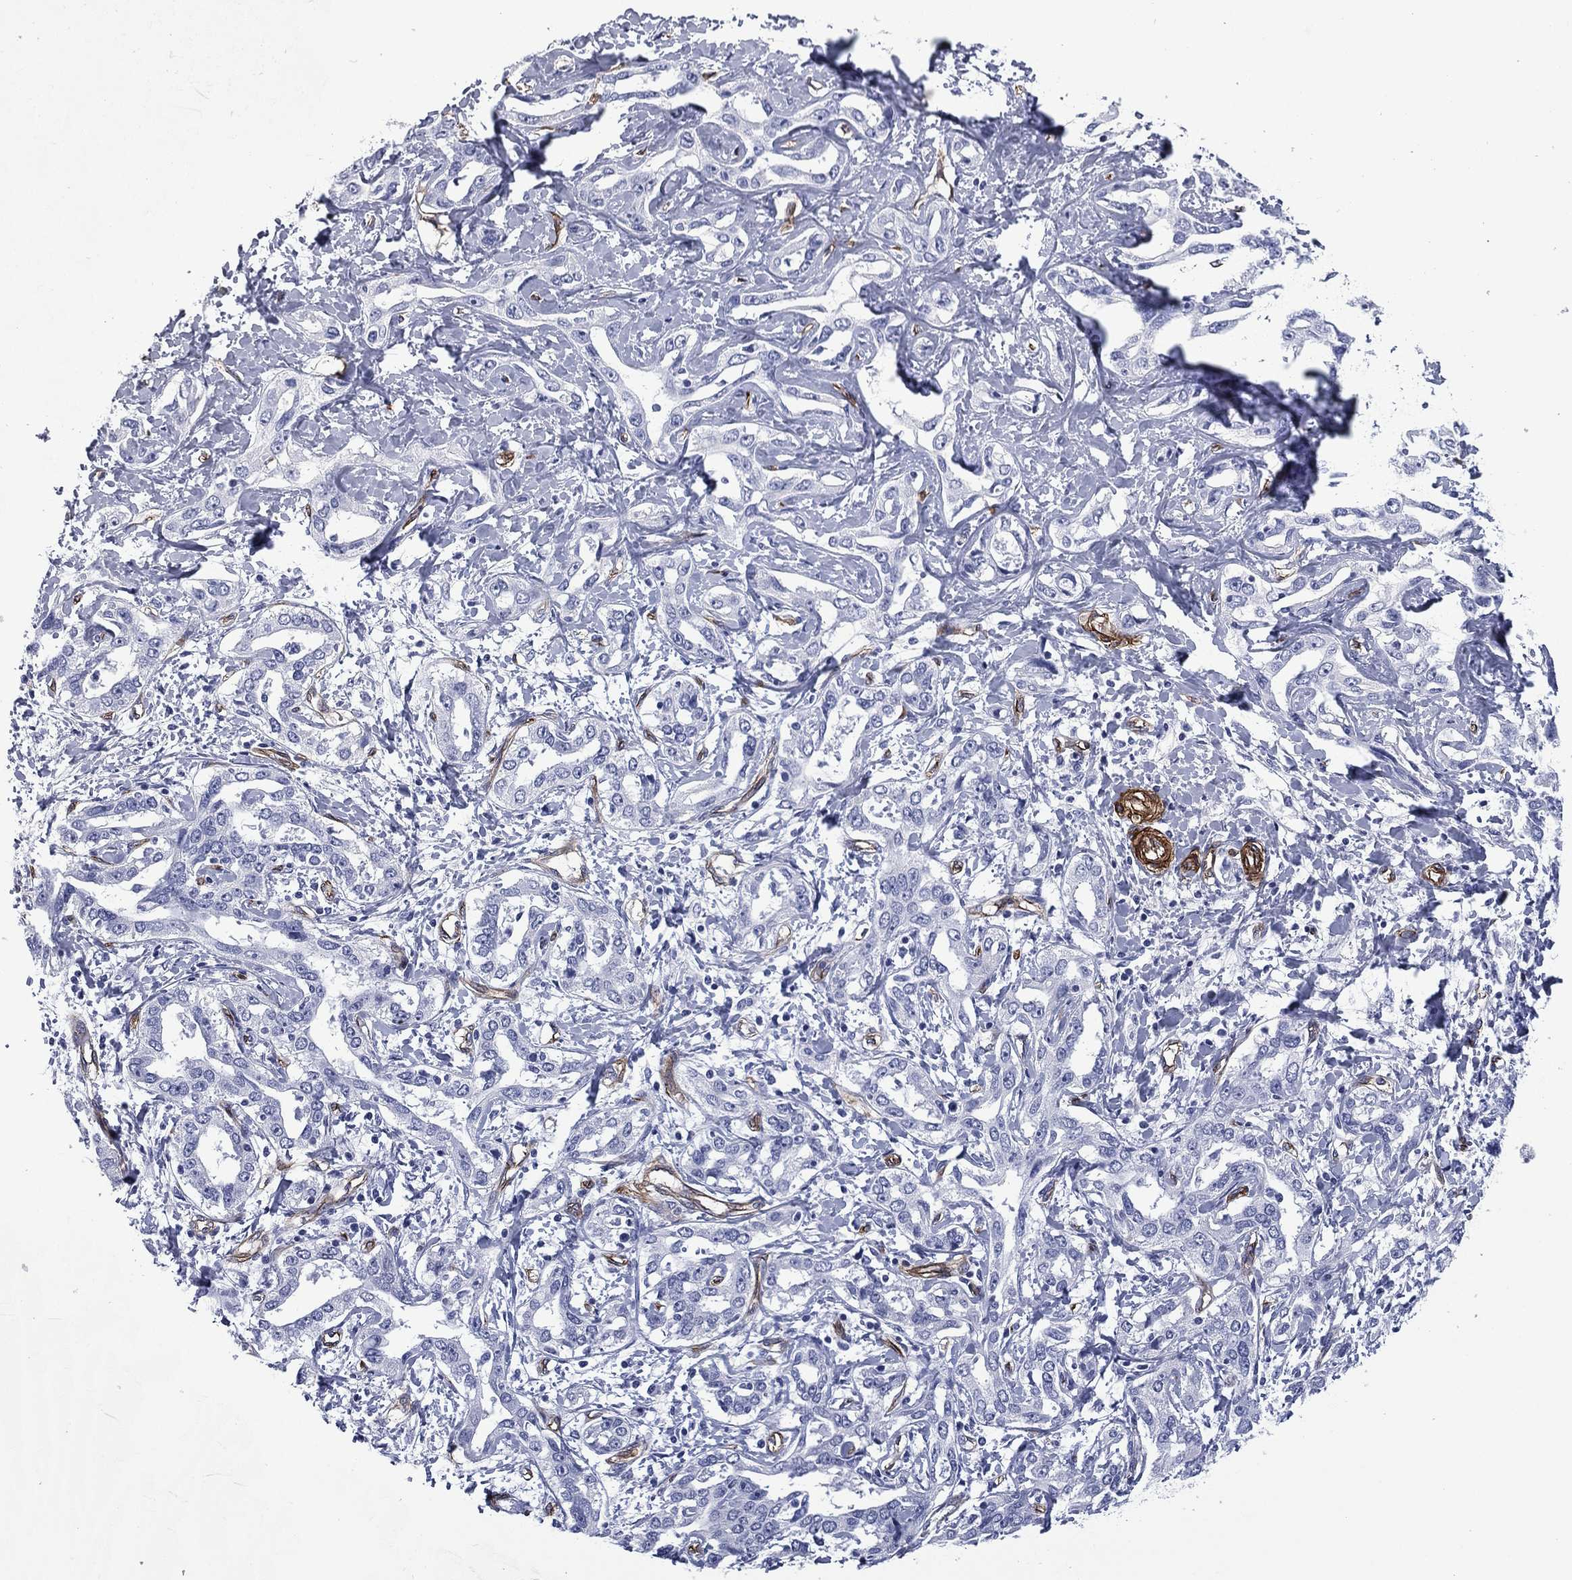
{"staining": {"intensity": "negative", "quantity": "none", "location": "none"}, "tissue": "liver cancer", "cell_type": "Tumor cells", "image_type": "cancer", "snomed": [{"axis": "morphology", "description": "Cholangiocarcinoma"}, {"axis": "topography", "description": "Liver"}], "caption": "Protein analysis of liver cancer (cholangiocarcinoma) displays no significant staining in tumor cells.", "gene": "CAVIN3", "patient": {"sex": "male", "age": 59}}